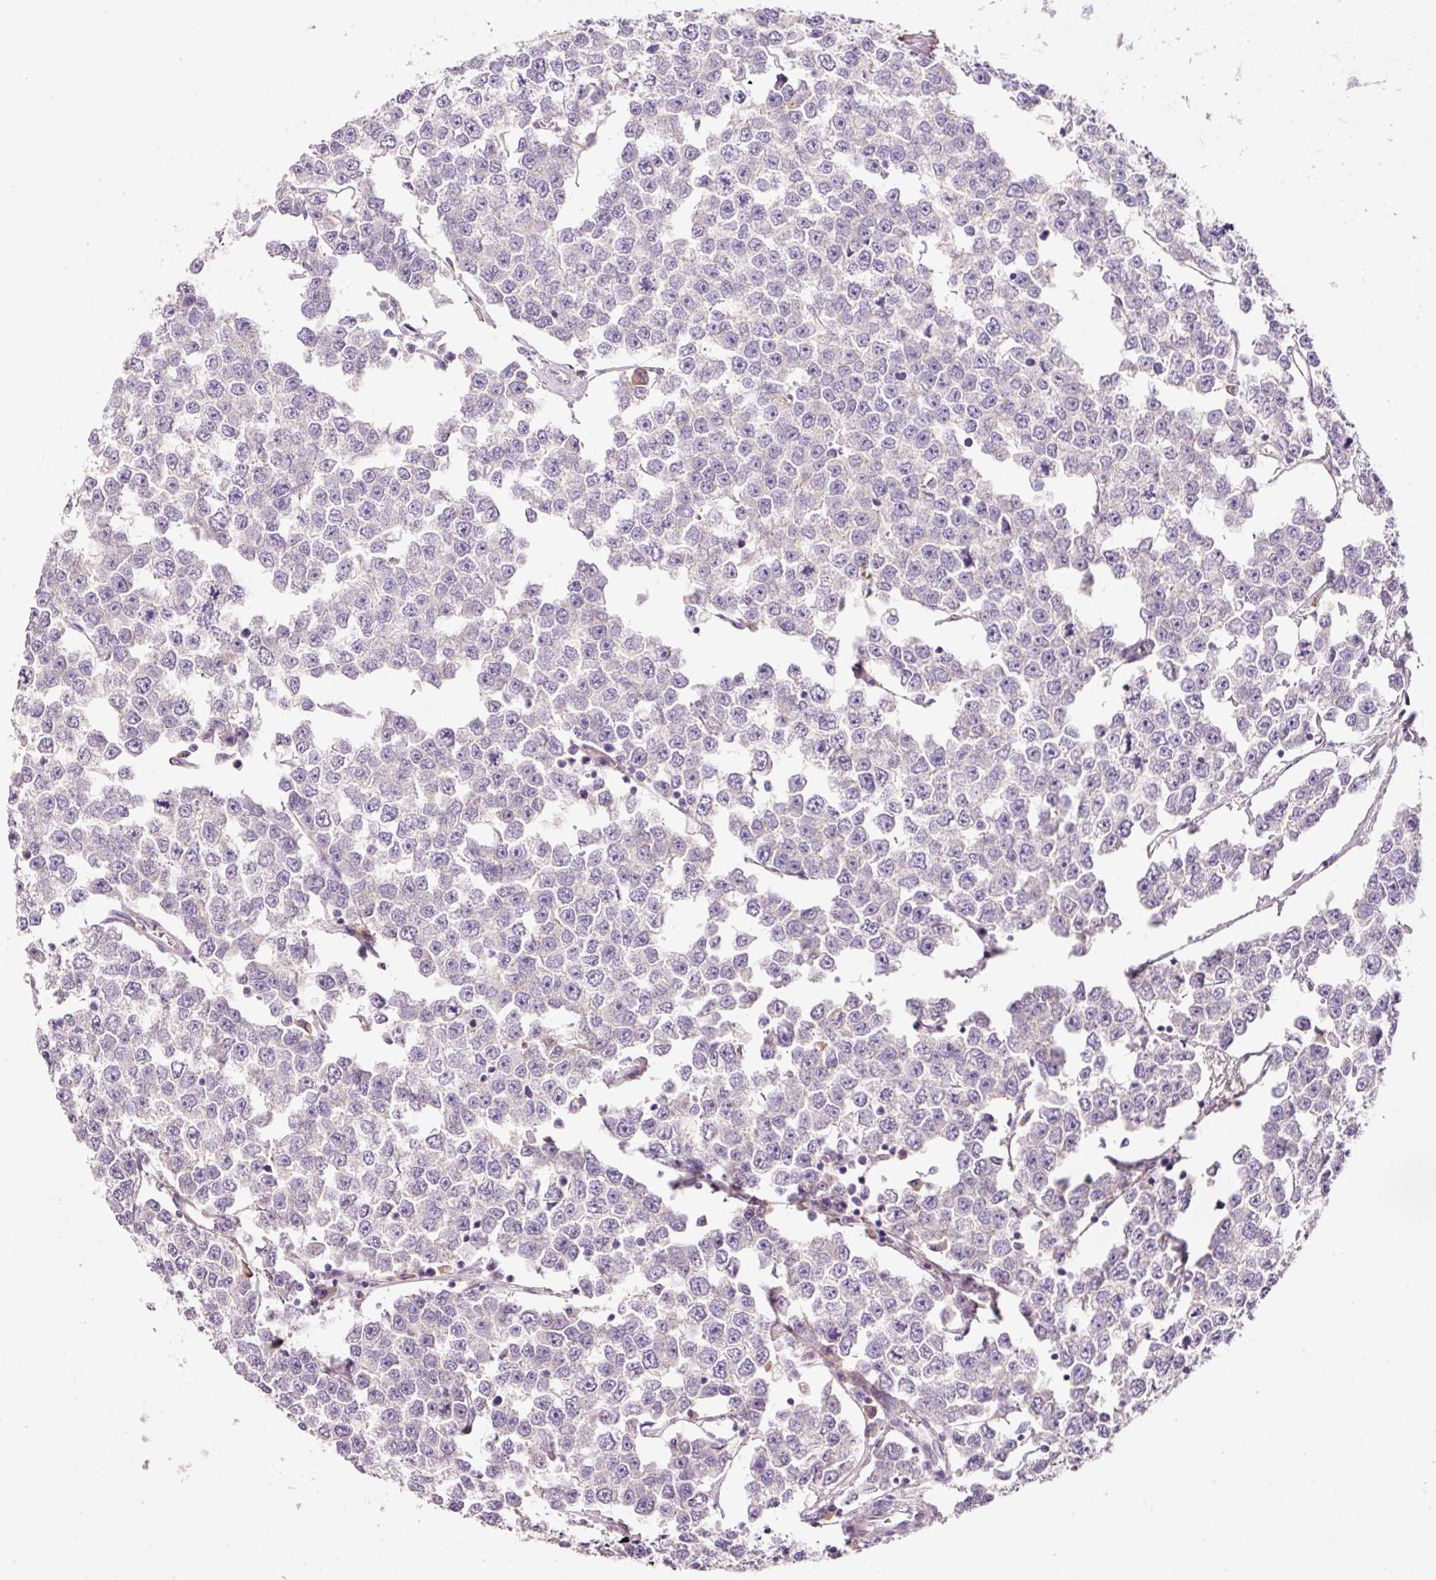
{"staining": {"intensity": "negative", "quantity": "none", "location": "none"}, "tissue": "testis cancer", "cell_type": "Tumor cells", "image_type": "cancer", "snomed": [{"axis": "morphology", "description": "Seminoma, NOS"}, {"axis": "morphology", "description": "Carcinoma, Embryonal, NOS"}, {"axis": "topography", "description": "Testis"}], "caption": "High power microscopy micrograph of an immunohistochemistry (IHC) photomicrograph of embryonal carcinoma (testis), revealing no significant staining in tumor cells.", "gene": "SOS2", "patient": {"sex": "male", "age": 52}}